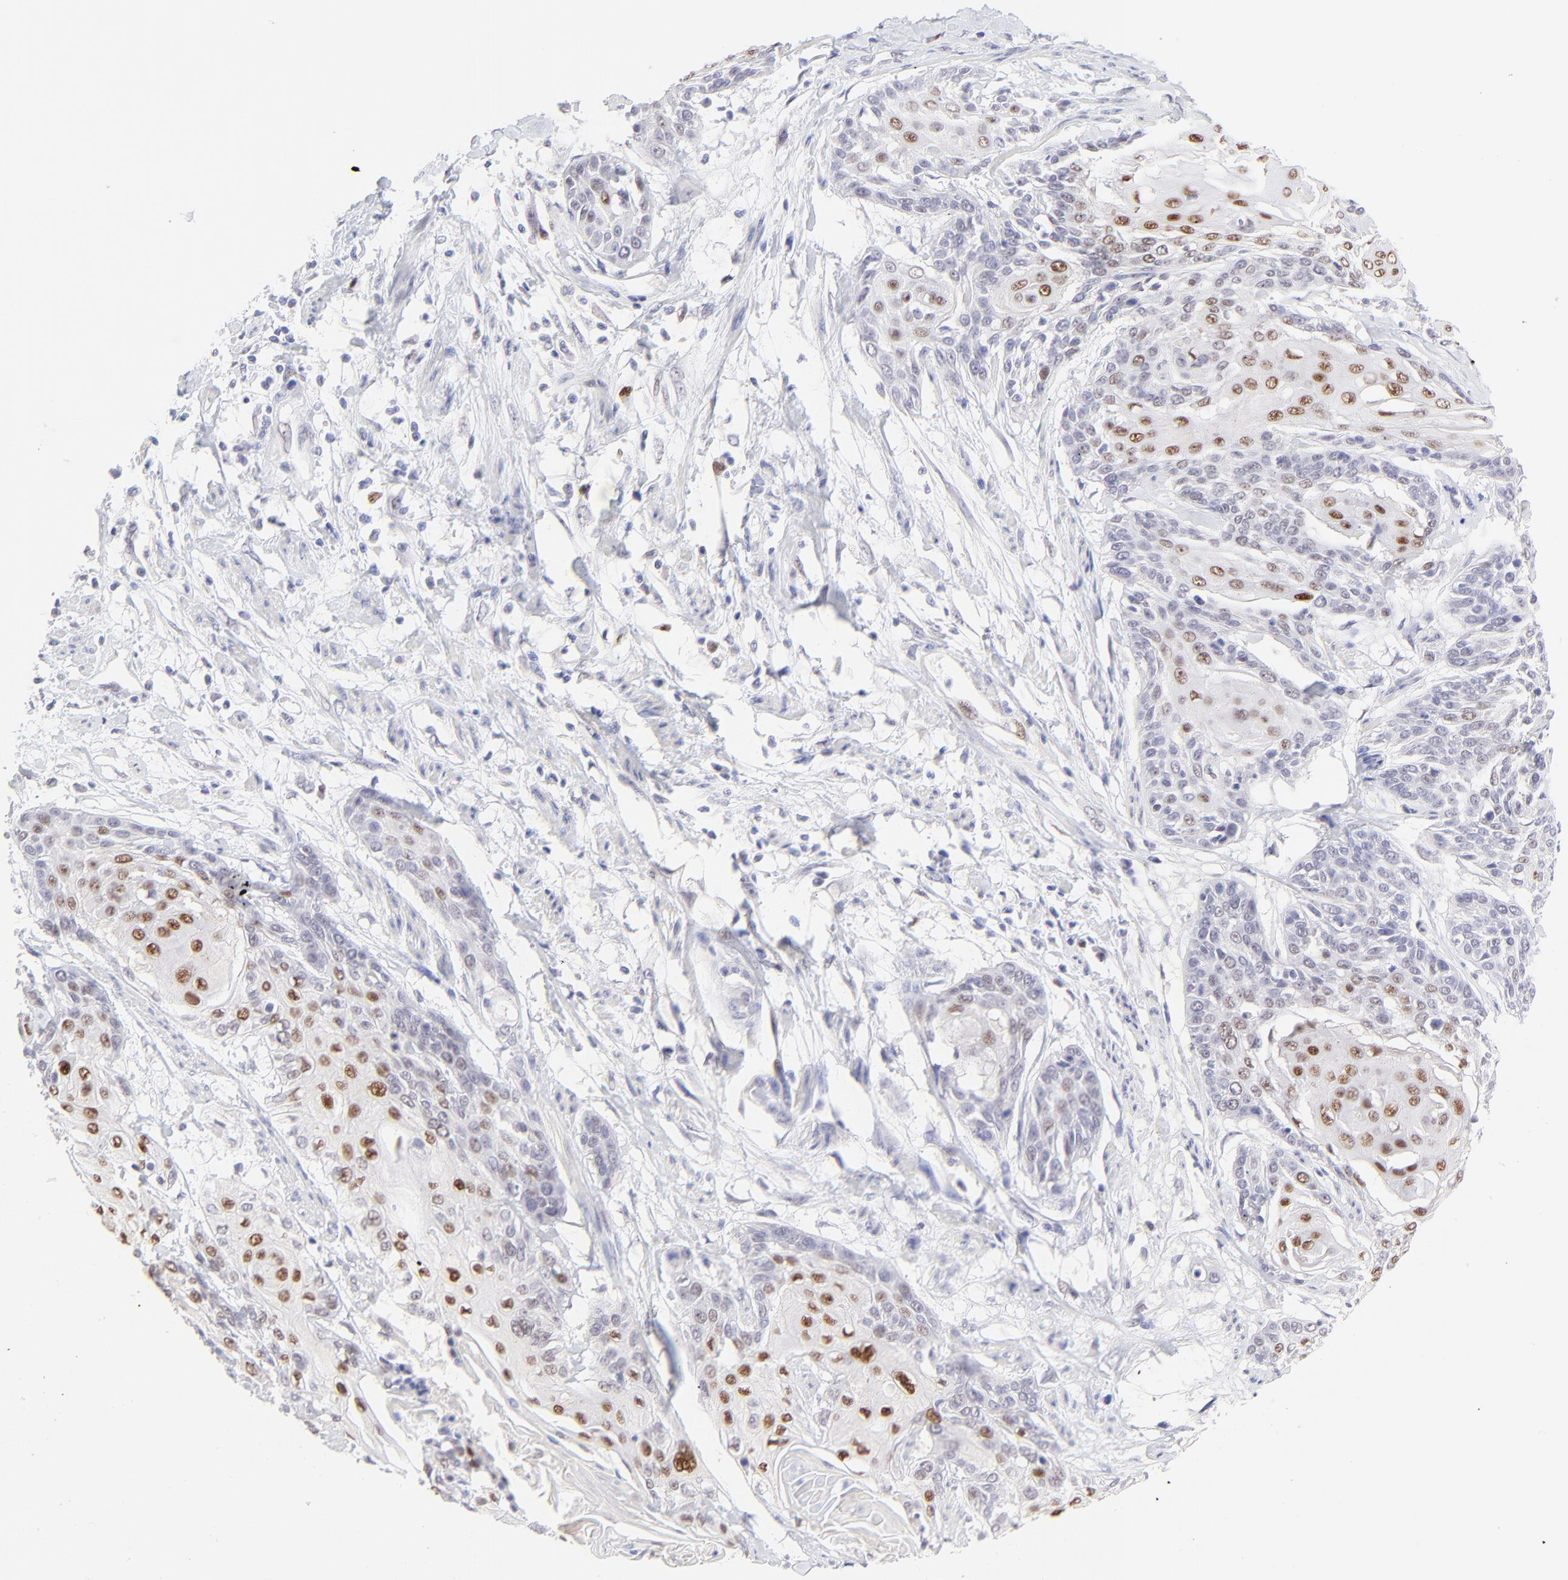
{"staining": {"intensity": "moderate", "quantity": "<25%", "location": "nuclear"}, "tissue": "cervical cancer", "cell_type": "Tumor cells", "image_type": "cancer", "snomed": [{"axis": "morphology", "description": "Squamous cell carcinoma, NOS"}, {"axis": "topography", "description": "Cervix"}], "caption": "A brown stain highlights moderate nuclear positivity of a protein in human cervical squamous cell carcinoma tumor cells.", "gene": "KLF4", "patient": {"sex": "female", "age": 57}}